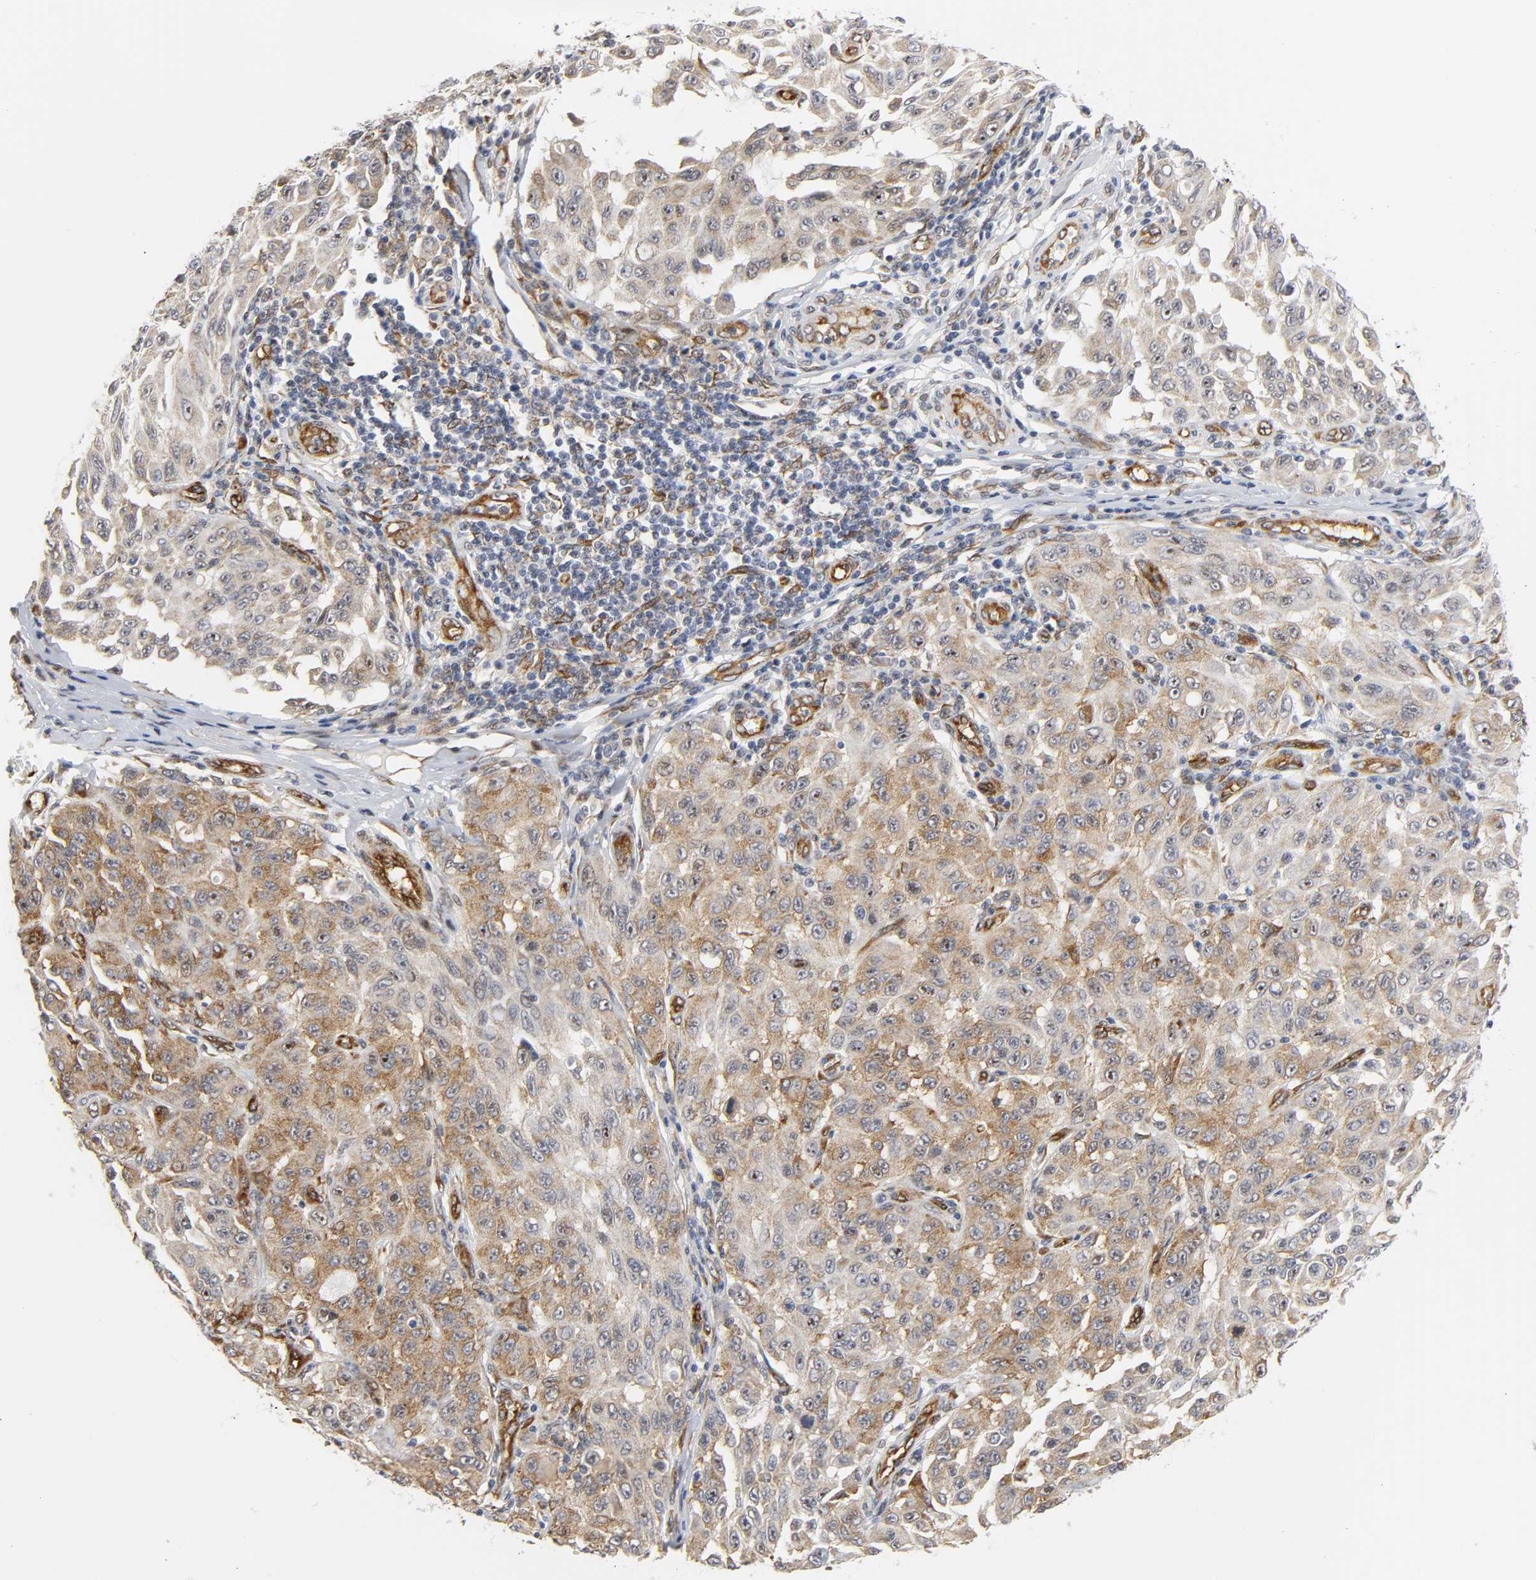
{"staining": {"intensity": "moderate", "quantity": ">75%", "location": "cytoplasmic/membranous"}, "tissue": "melanoma", "cell_type": "Tumor cells", "image_type": "cancer", "snomed": [{"axis": "morphology", "description": "Malignant melanoma, NOS"}, {"axis": "topography", "description": "Skin"}], "caption": "Immunohistochemistry (IHC) staining of malignant melanoma, which reveals medium levels of moderate cytoplasmic/membranous staining in about >75% of tumor cells indicating moderate cytoplasmic/membranous protein staining. The staining was performed using DAB (3,3'-diaminobenzidine) (brown) for protein detection and nuclei were counterstained in hematoxylin (blue).", "gene": "DOCK1", "patient": {"sex": "male", "age": 30}}